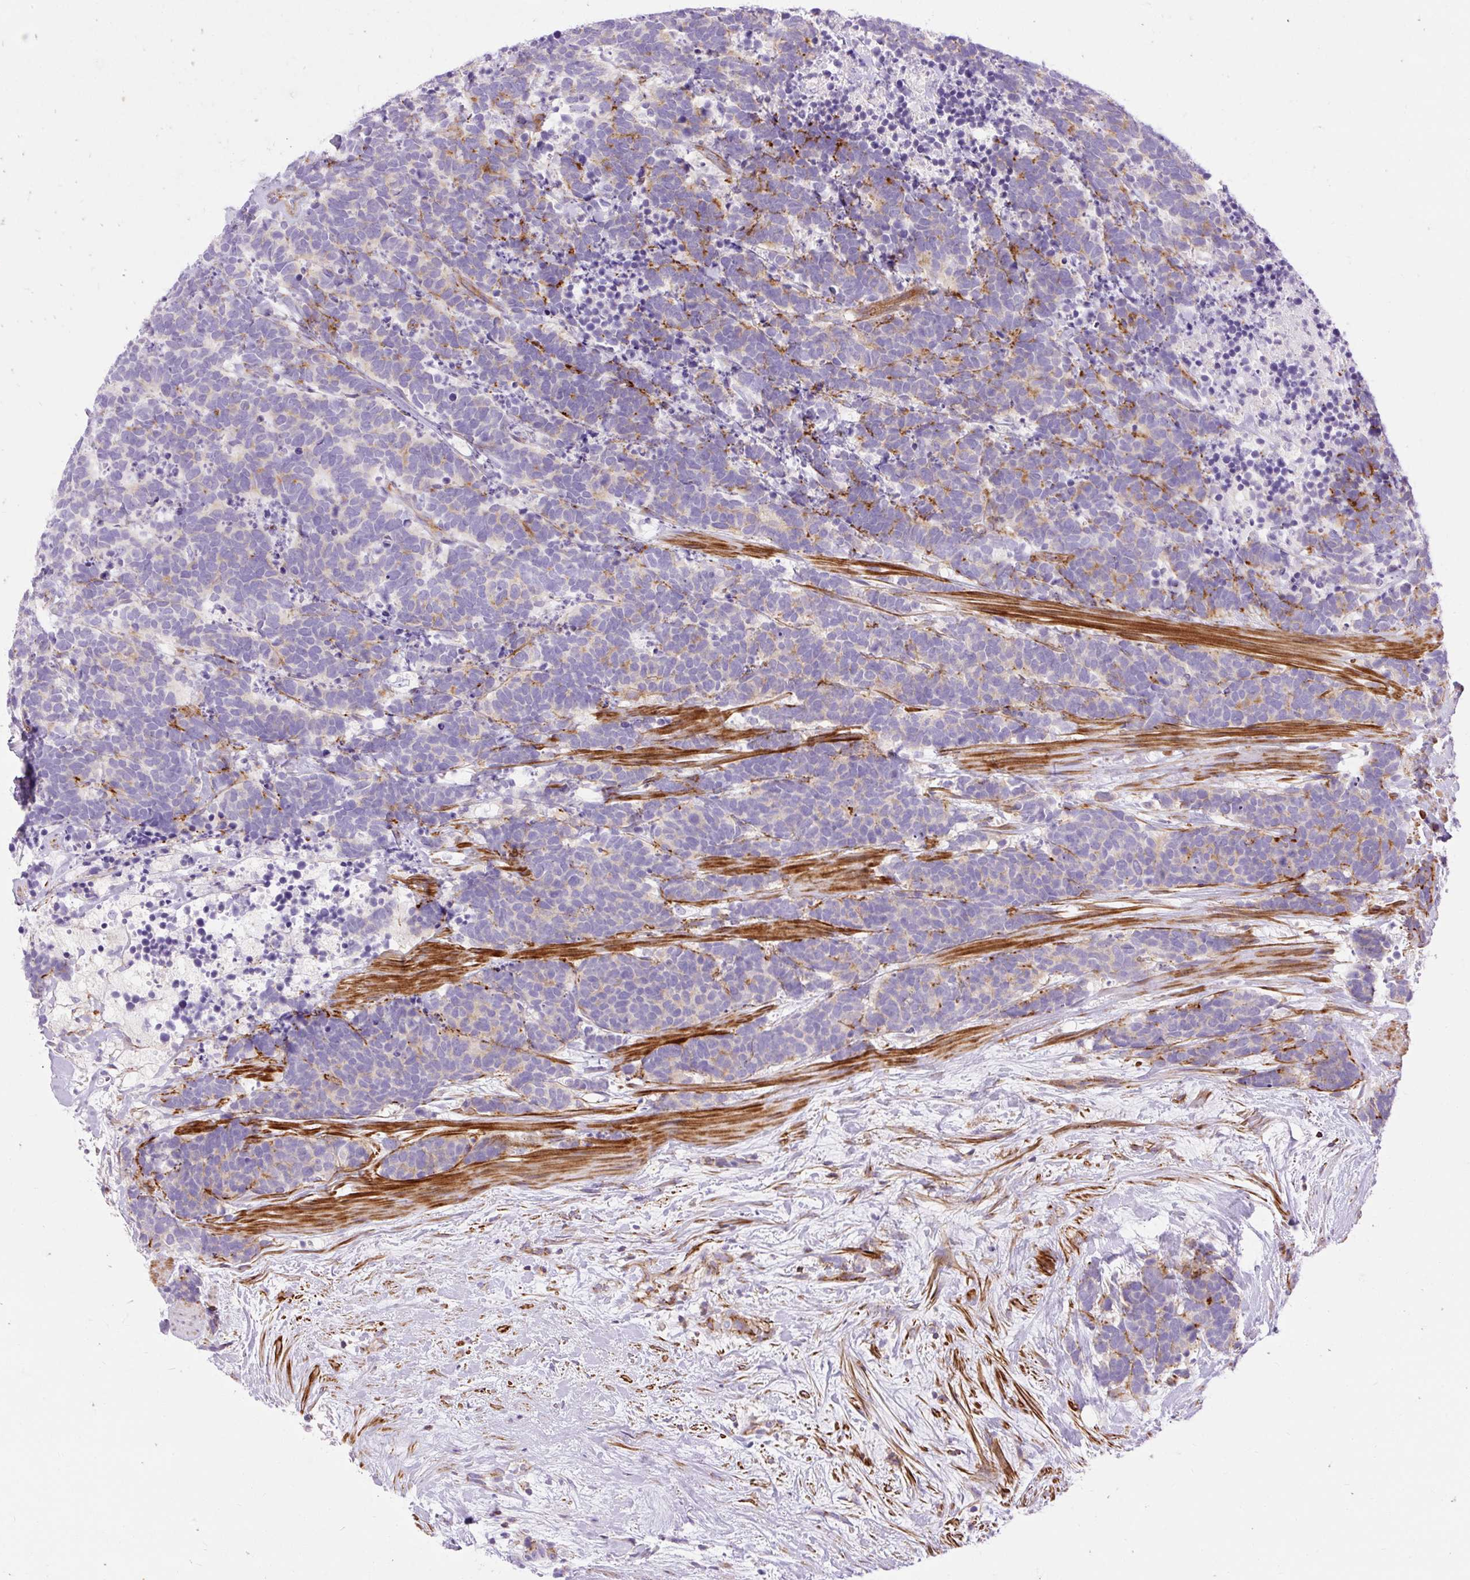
{"staining": {"intensity": "moderate", "quantity": "<25%", "location": "cytoplasmic/membranous"}, "tissue": "carcinoid", "cell_type": "Tumor cells", "image_type": "cancer", "snomed": [{"axis": "morphology", "description": "Carcinoma, NOS"}, {"axis": "morphology", "description": "Carcinoid, malignant, NOS"}, {"axis": "topography", "description": "Prostate"}], "caption": "An immunohistochemistry histopathology image of tumor tissue is shown. Protein staining in brown shows moderate cytoplasmic/membranous positivity in carcinoid within tumor cells. (IHC, brightfield microscopy, high magnification).", "gene": "CORO7-PAM16", "patient": {"sex": "male", "age": 57}}